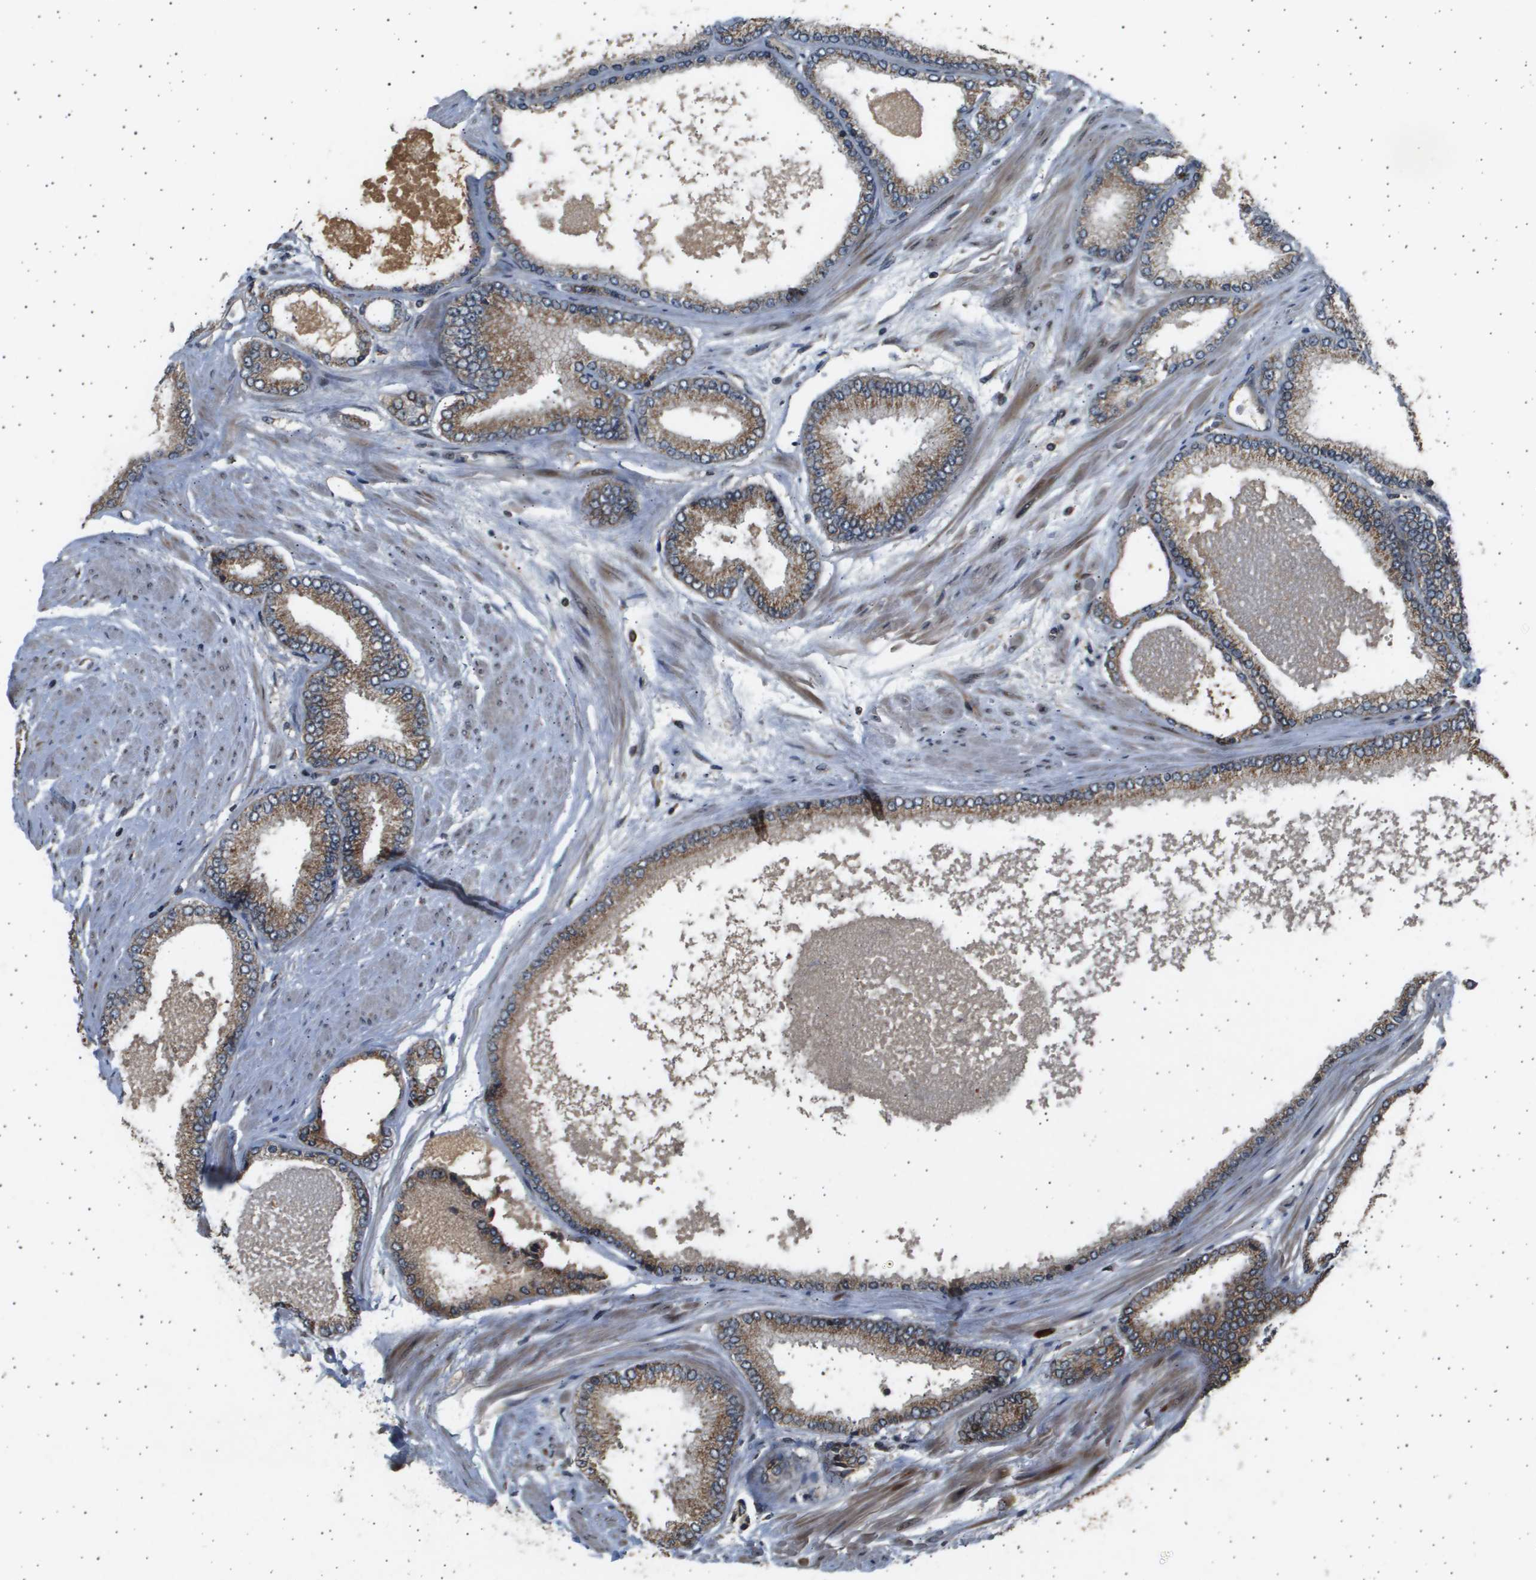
{"staining": {"intensity": "moderate", "quantity": ">75%", "location": "cytoplasmic/membranous"}, "tissue": "prostate cancer", "cell_type": "Tumor cells", "image_type": "cancer", "snomed": [{"axis": "morphology", "description": "Adenocarcinoma, High grade"}, {"axis": "topography", "description": "Prostate"}], "caption": "Protein expression analysis of human high-grade adenocarcinoma (prostate) reveals moderate cytoplasmic/membranous positivity in about >75% of tumor cells.", "gene": "TNRC6A", "patient": {"sex": "male", "age": 61}}